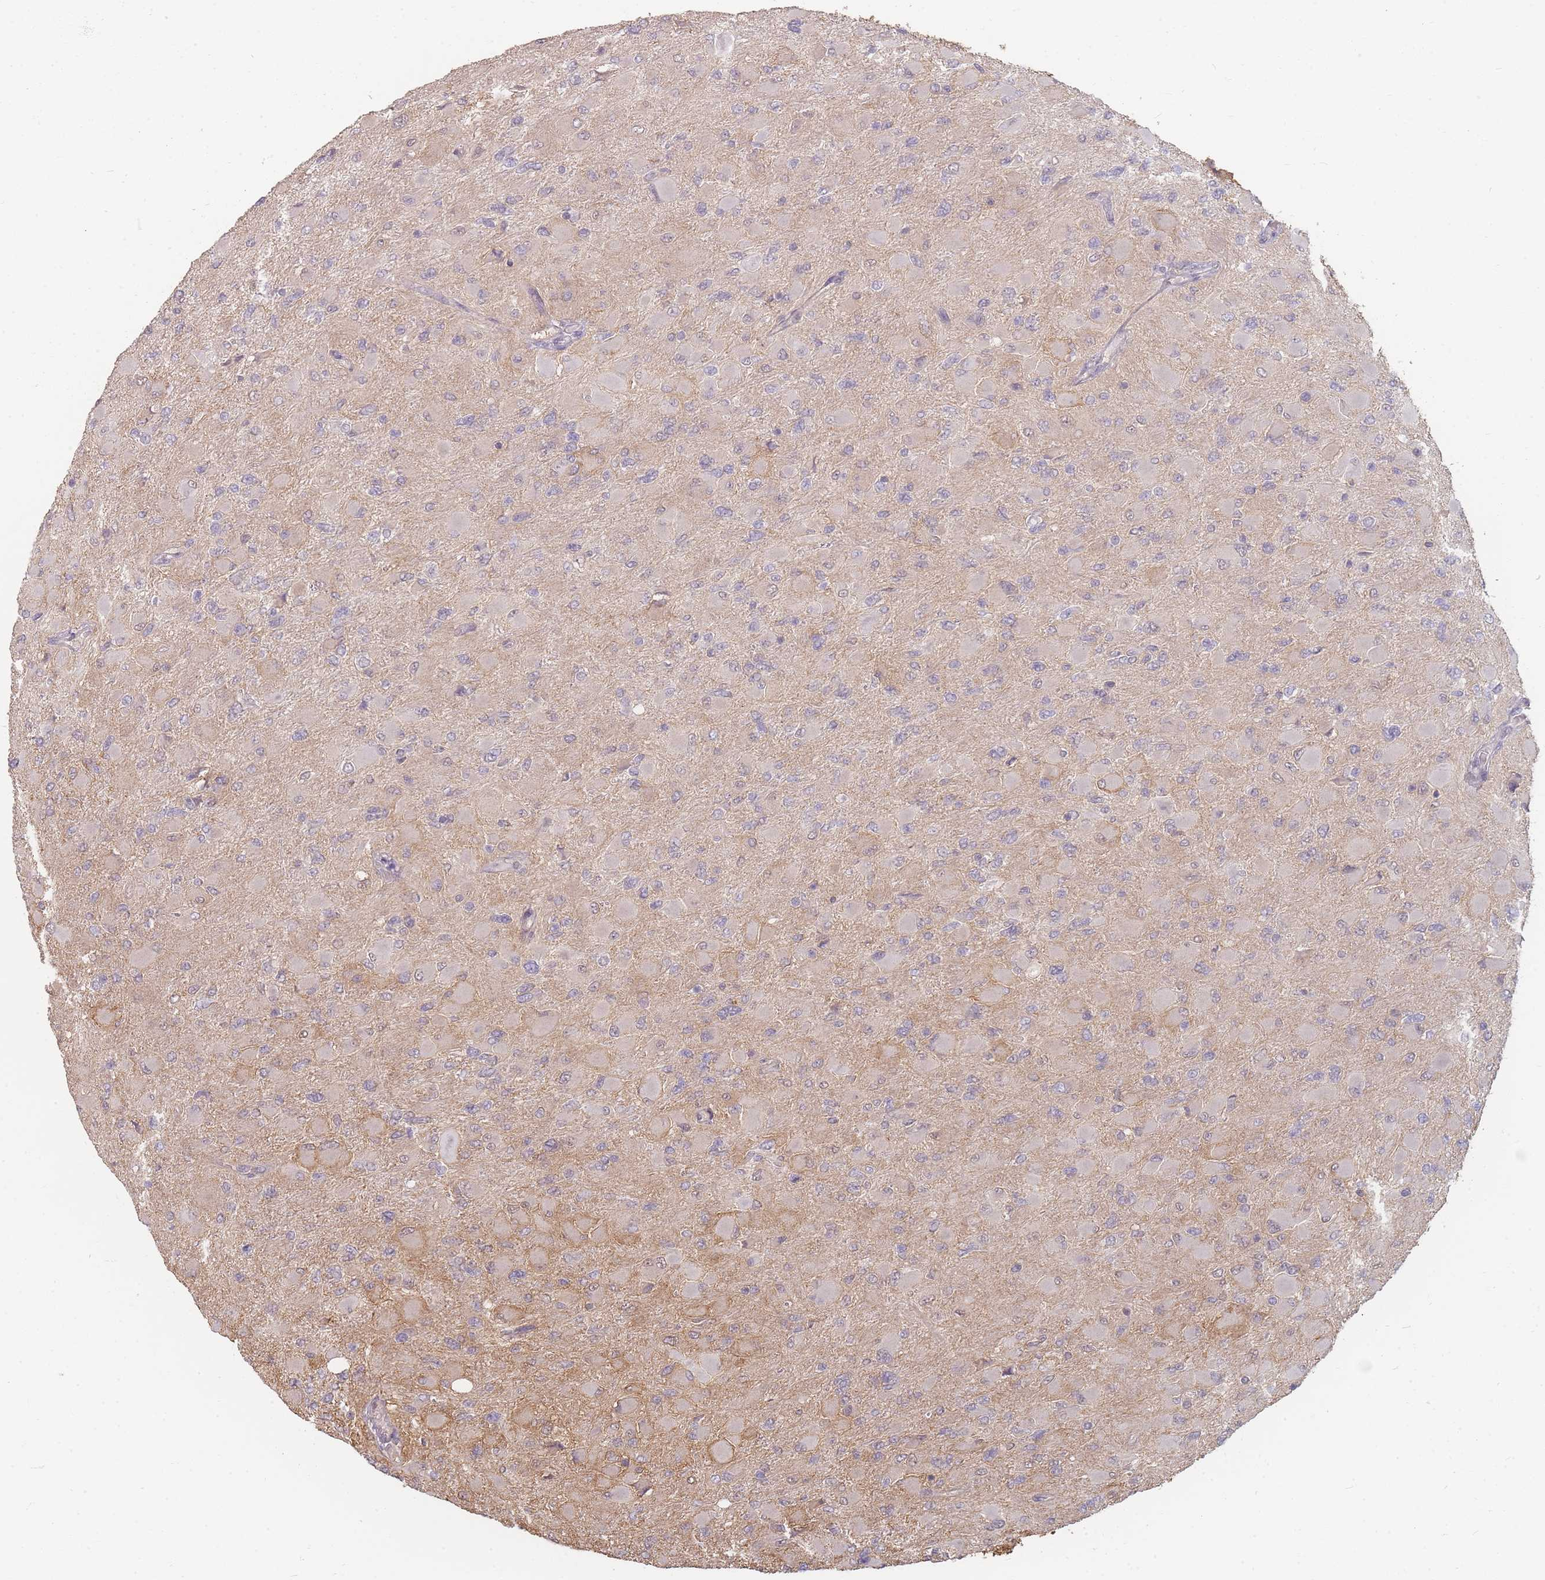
{"staining": {"intensity": "negative", "quantity": "none", "location": "none"}, "tissue": "glioma", "cell_type": "Tumor cells", "image_type": "cancer", "snomed": [{"axis": "morphology", "description": "Glioma, malignant, High grade"}, {"axis": "topography", "description": "Cerebral cortex"}], "caption": "This is an immunohistochemistry histopathology image of human glioma. There is no expression in tumor cells.", "gene": "RFTN1", "patient": {"sex": "female", "age": 36}}